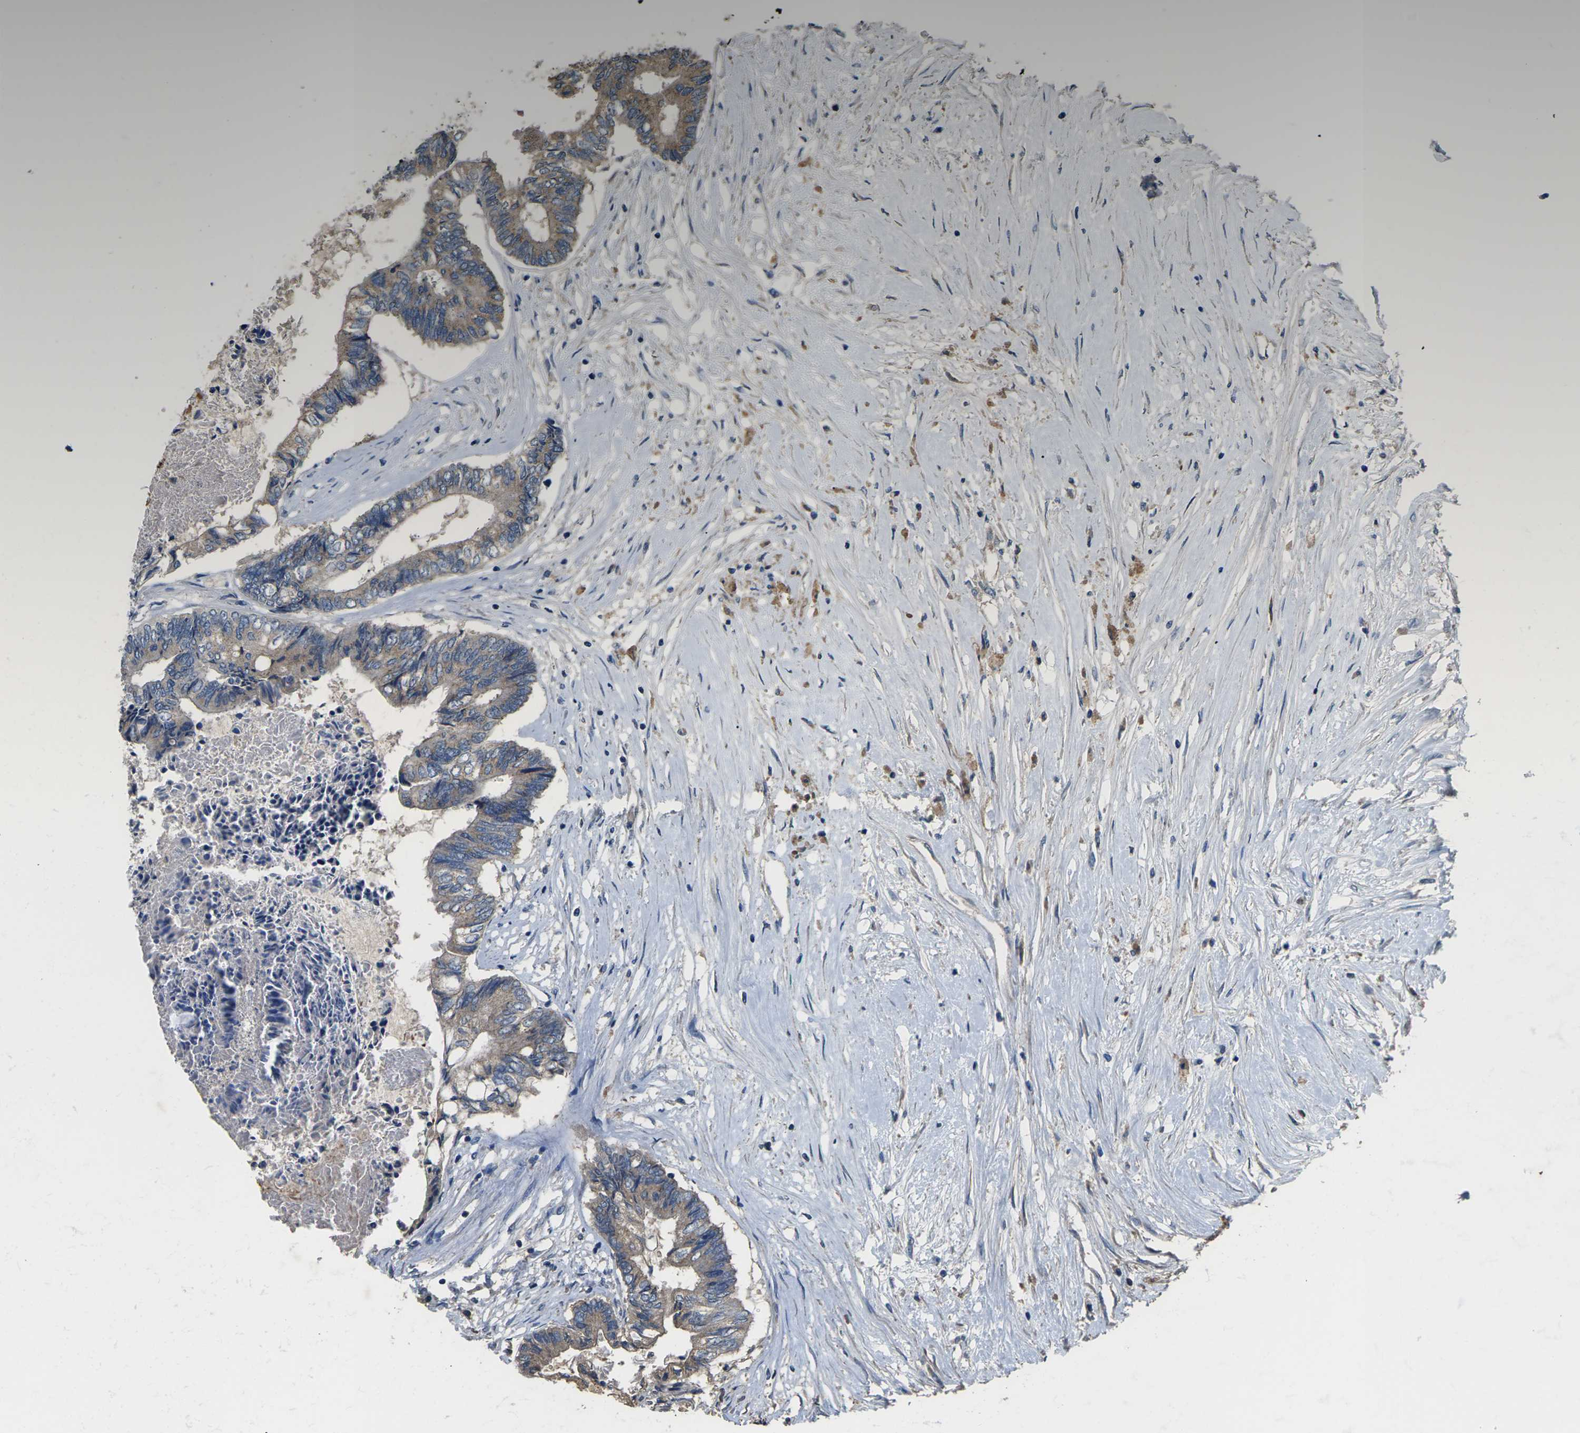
{"staining": {"intensity": "weak", "quantity": "25%-75%", "location": "cytoplasmic/membranous"}, "tissue": "colorectal cancer", "cell_type": "Tumor cells", "image_type": "cancer", "snomed": [{"axis": "morphology", "description": "Adenocarcinoma, NOS"}, {"axis": "topography", "description": "Rectum"}], "caption": "A brown stain labels weak cytoplasmic/membranous staining of a protein in adenocarcinoma (colorectal) tumor cells. Using DAB (3,3'-diaminobenzidine) (brown) and hematoxylin (blue) stains, captured at high magnification using brightfield microscopy.", "gene": "B4GAT1", "patient": {"sex": "male", "age": 63}}